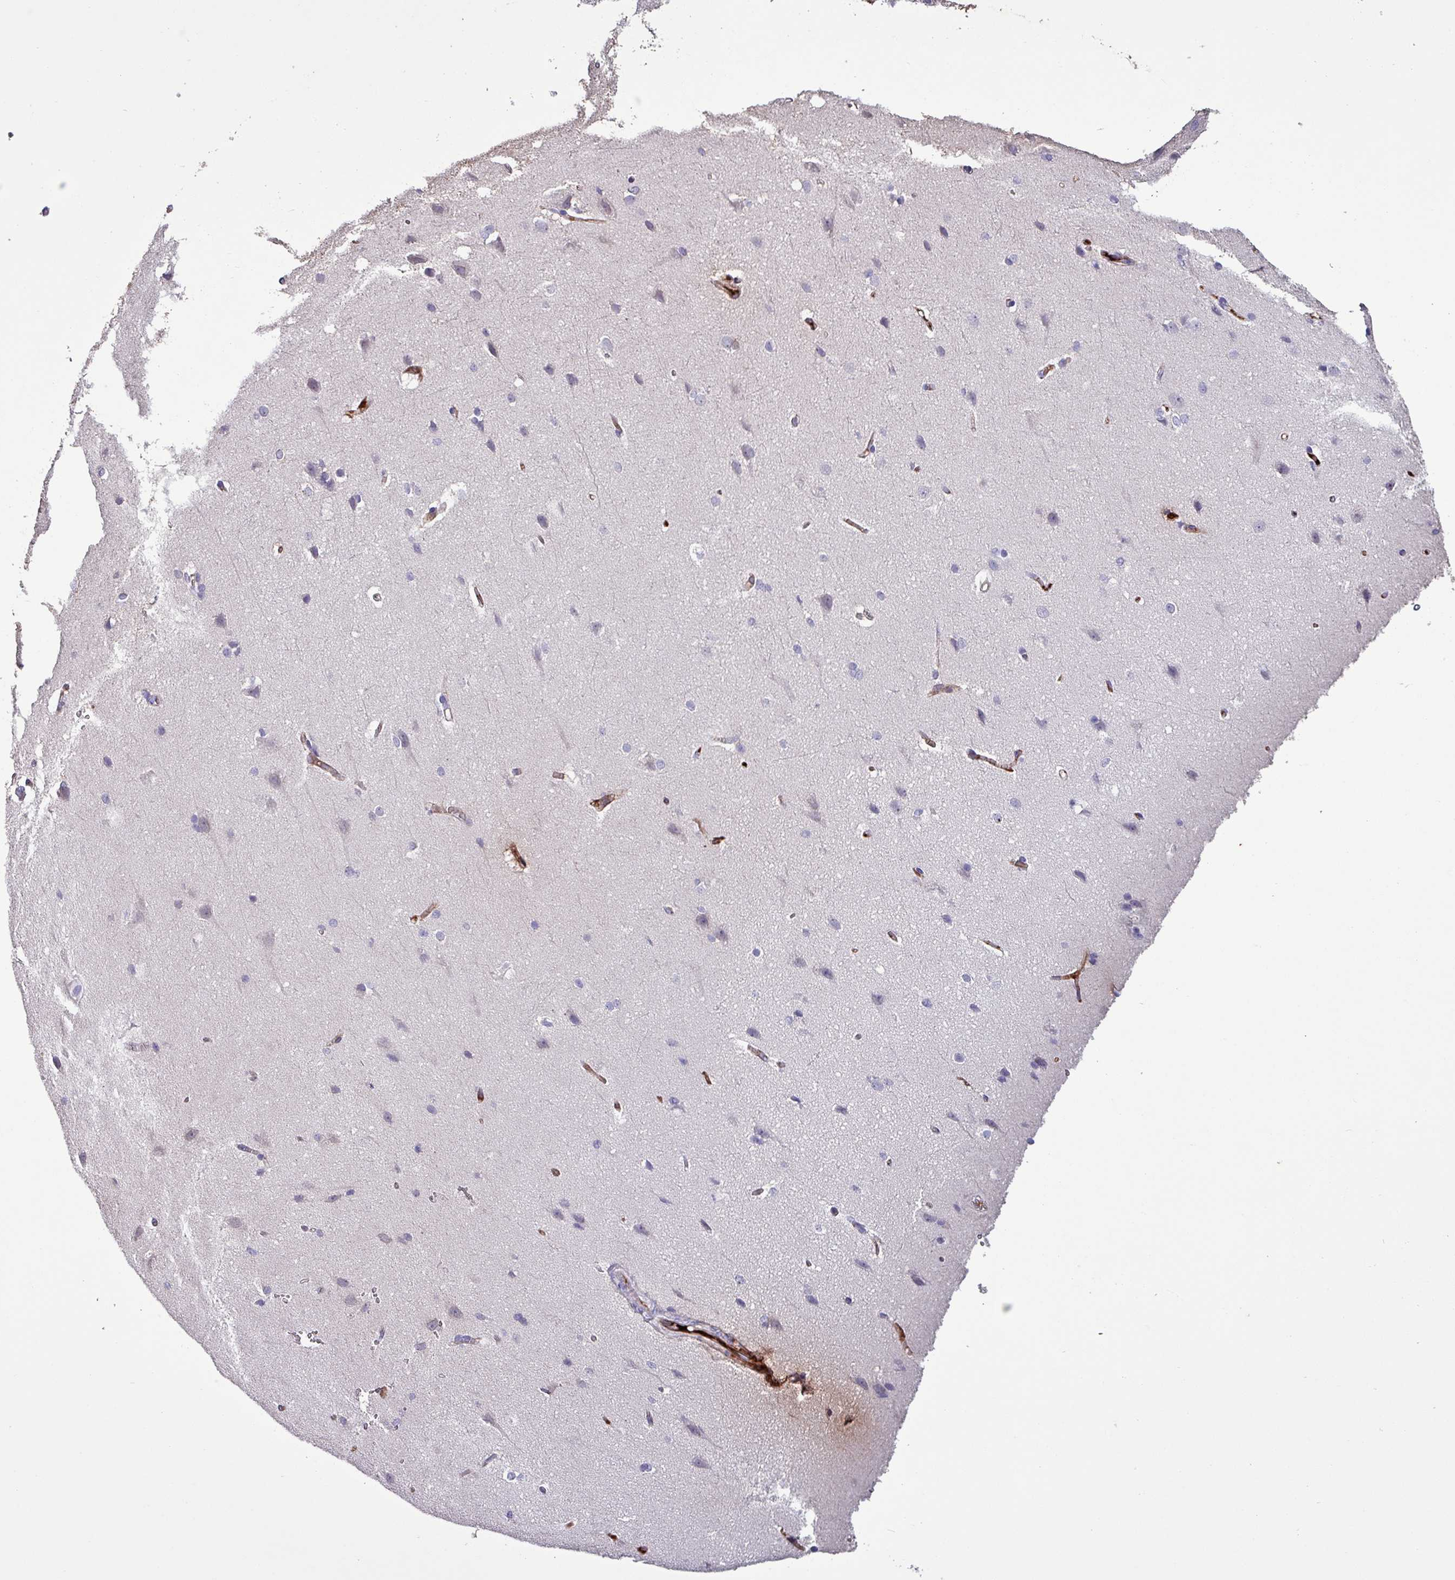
{"staining": {"intensity": "weak", "quantity": "25%-75%", "location": "cytoplasmic/membranous"}, "tissue": "cerebral cortex", "cell_type": "Endothelial cells", "image_type": "normal", "snomed": [{"axis": "morphology", "description": "Normal tissue, NOS"}, {"axis": "topography", "description": "Cerebral cortex"}], "caption": "An immunohistochemistry micrograph of normal tissue is shown. Protein staining in brown labels weak cytoplasmic/membranous positivity in cerebral cortex within endothelial cells. The staining is performed using DAB (3,3'-diaminobenzidine) brown chromogen to label protein expression. The nuclei are counter-stained blue using hematoxylin.", "gene": "HPR", "patient": {"sex": "male", "age": 37}}